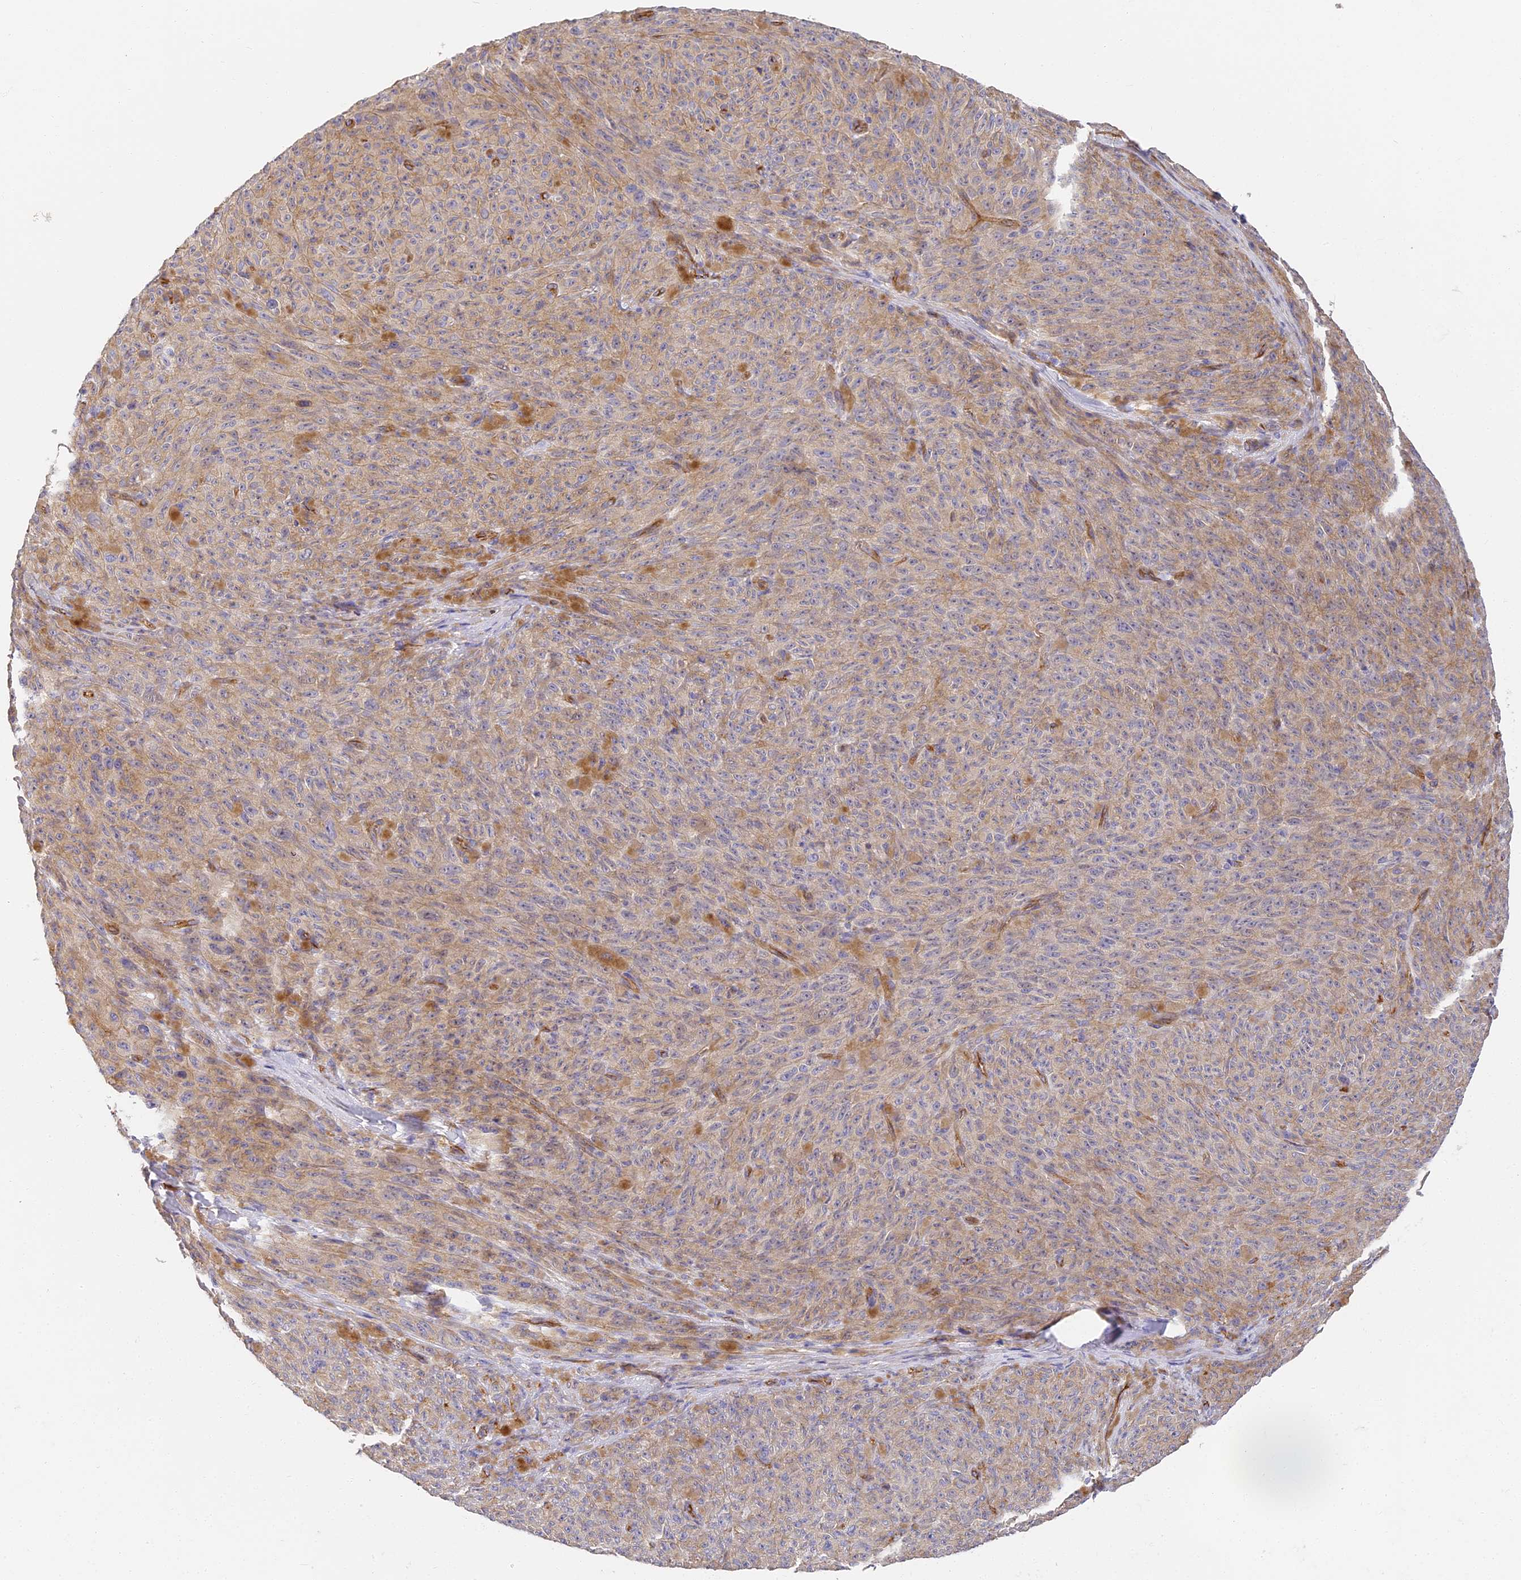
{"staining": {"intensity": "weak", "quantity": "<25%", "location": "cytoplasmic/membranous"}, "tissue": "melanoma", "cell_type": "Tumor cells", "image_type": "cancer", "snomed": [{"axis": "morphology", "description": "Malignant melanoma, NOS"}, {"axis": "topography", "description": "Skin"}], "caption": "Immunohistochemistry (IHC) of melanoma demonstrates no positivity in tumor cells. The staining is performed using DAB (3,3'-diaminobenzidine) brown chromogen with nuclei counter-stained in using hematoxylin.", "gene": "CCDC30", "patient": {"sex": "female", "age": 82}}